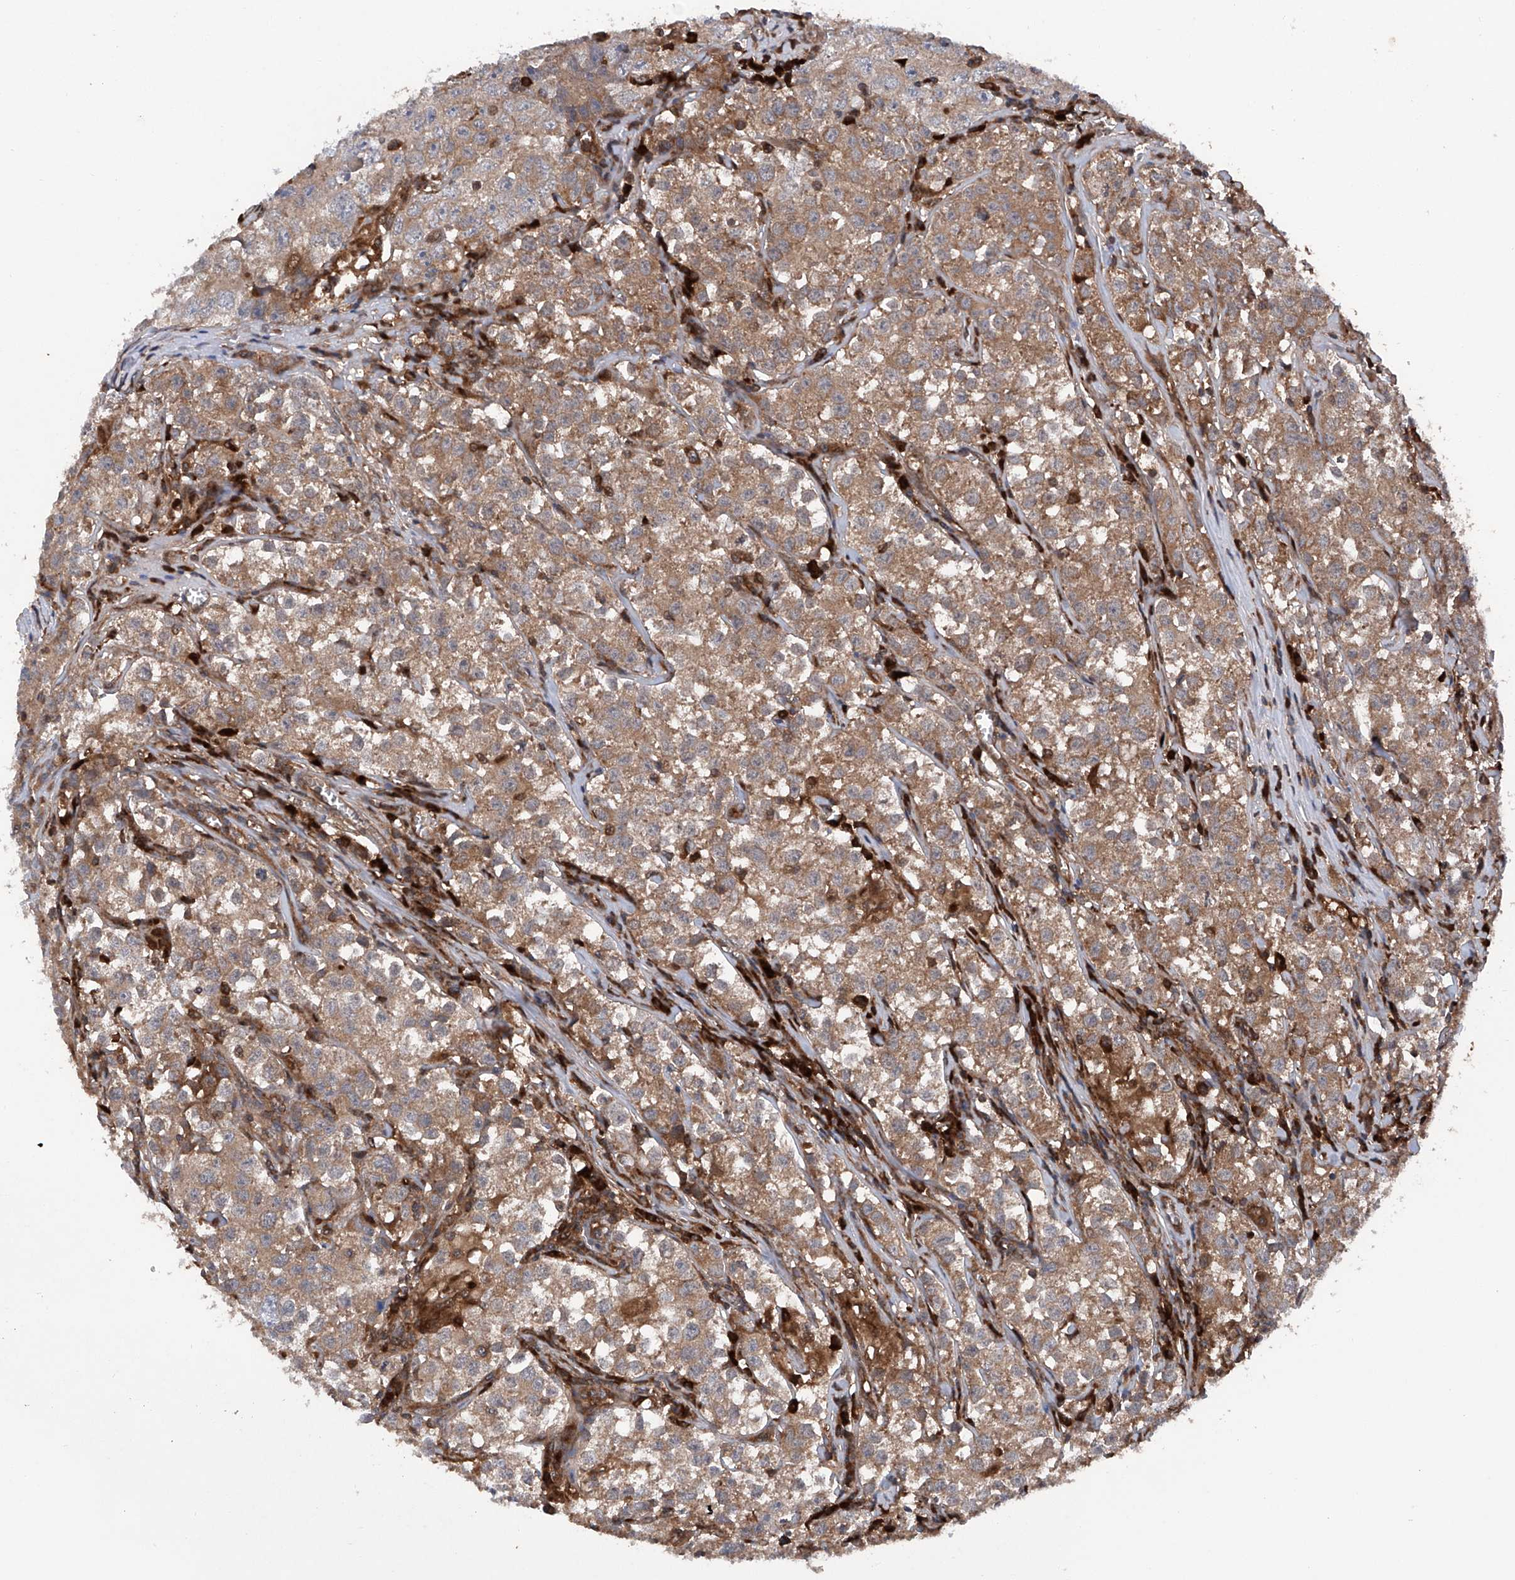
{"staining": {"intensity": "moderate", "quantity": ">75%", "location": "cytoplasmic/membranous"}, "tissue": "testis cancer", "cell_type": "Tumor cells", "image_type": "cancer", "snomed": [{"axis": "morphology", "description": "Seminoma, NOS"}, {"axis": "morphology", "description": "Carcinoma, Embryonal, NOS"}, {"axis": "topography", "description": "Testis"}], "caption": "Tumor cells demonstrate moderate cytoplasmic/membranous positivity in about >75% of cells in testis cancer.", "gene": "ASCC3", "patient": {"sex": "male", "age": 43}}